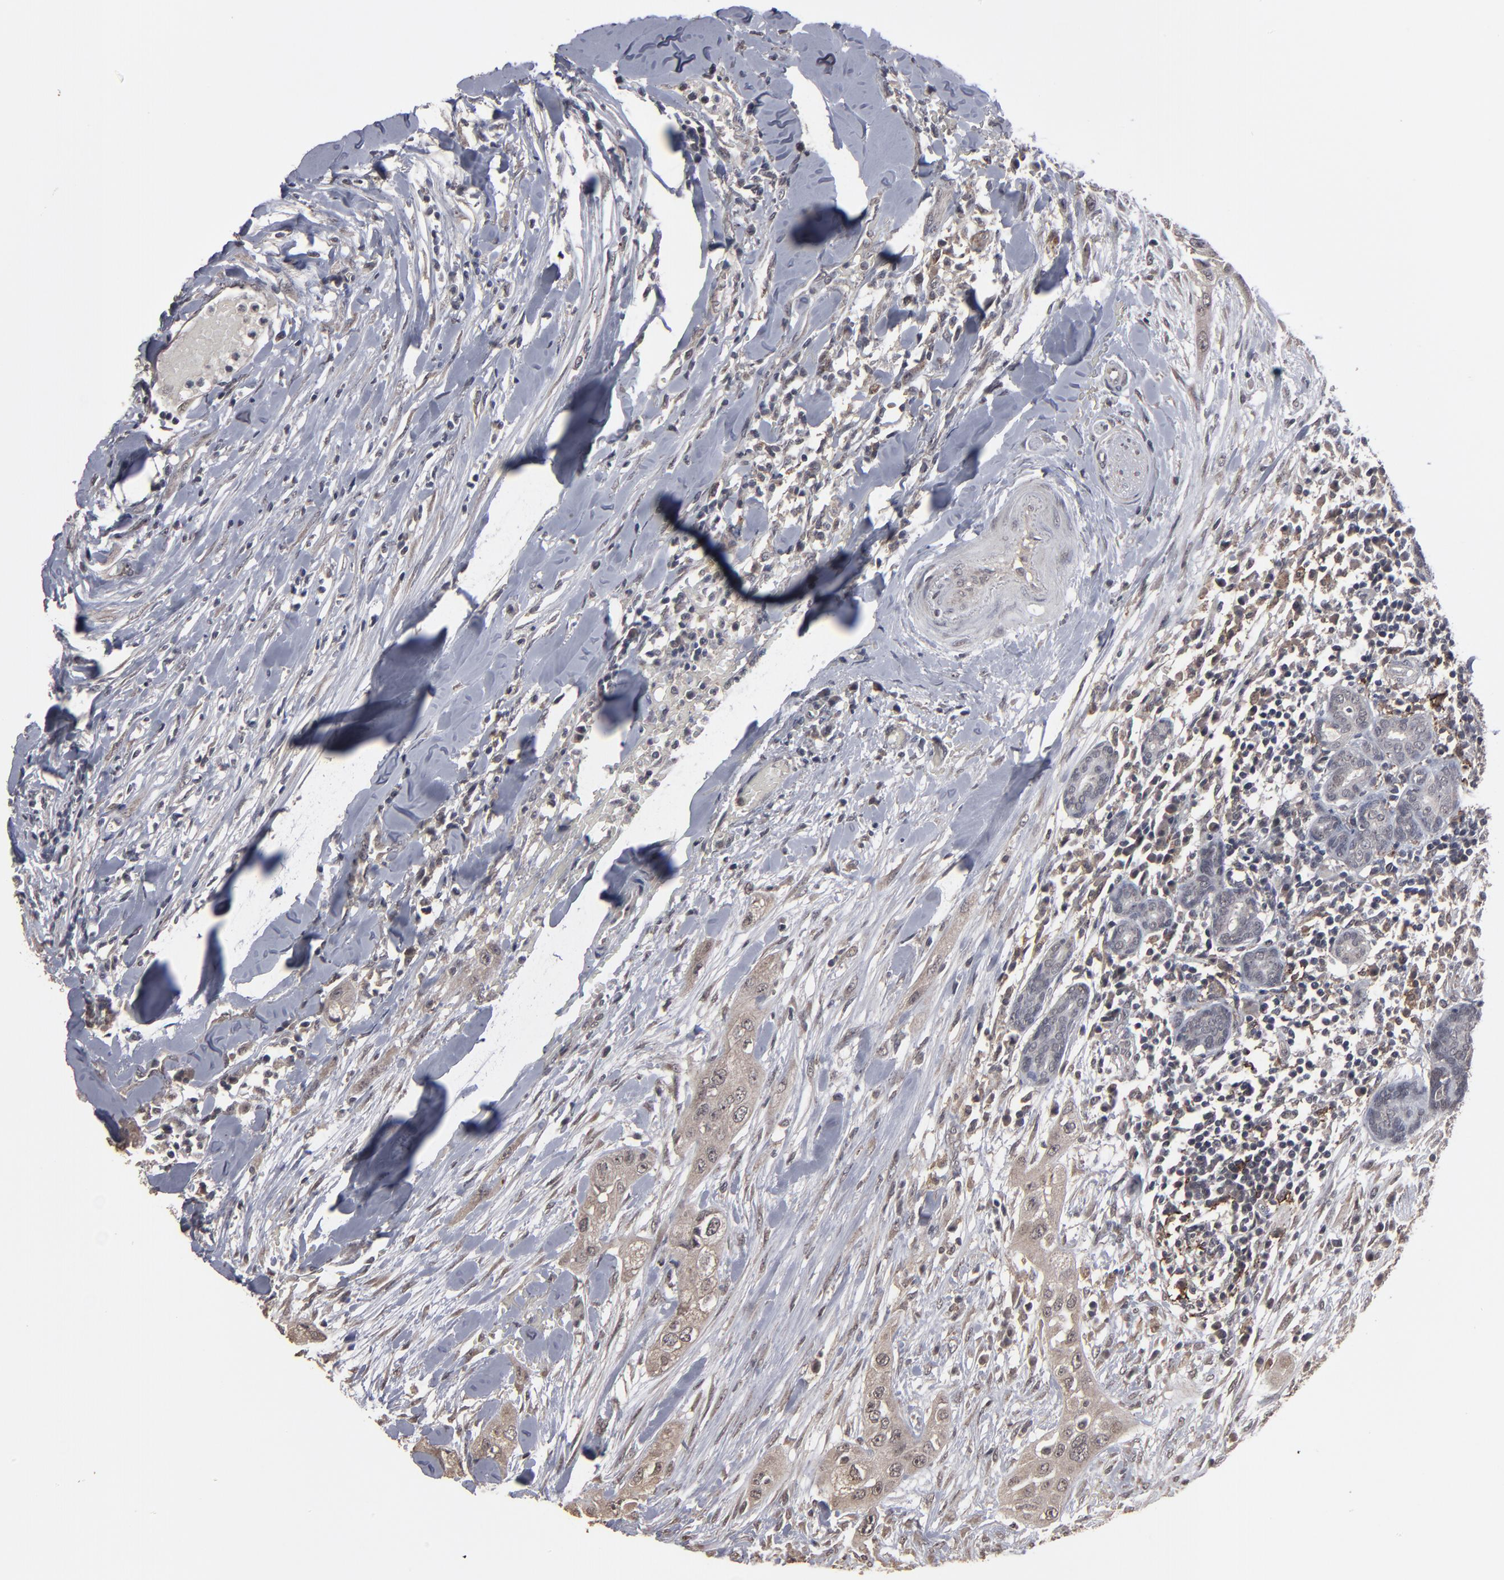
{"staining": {"intensity": "weak", "quantity": ">75%", "location": "cytoplasmic/membranous,nuclear"}, "tissue": "head and neck cancer", "cell_type": "Tumor cells", "image_type": "cancer", "snomed": [{"axis": "morphology", "description": "Neoplasm, malignant, NOS"}, {"axis": "topography", "description": "Salivary gland"}, {"axis": "topography", "description": "Head-Neck"}], "caption": "Human malignant neoplasm (head and neck) stained with a protein marker exhibits weak staining in tumor cells.", "gene": "SLC22A17", "patient": {"sex": "male", "age": 43}}